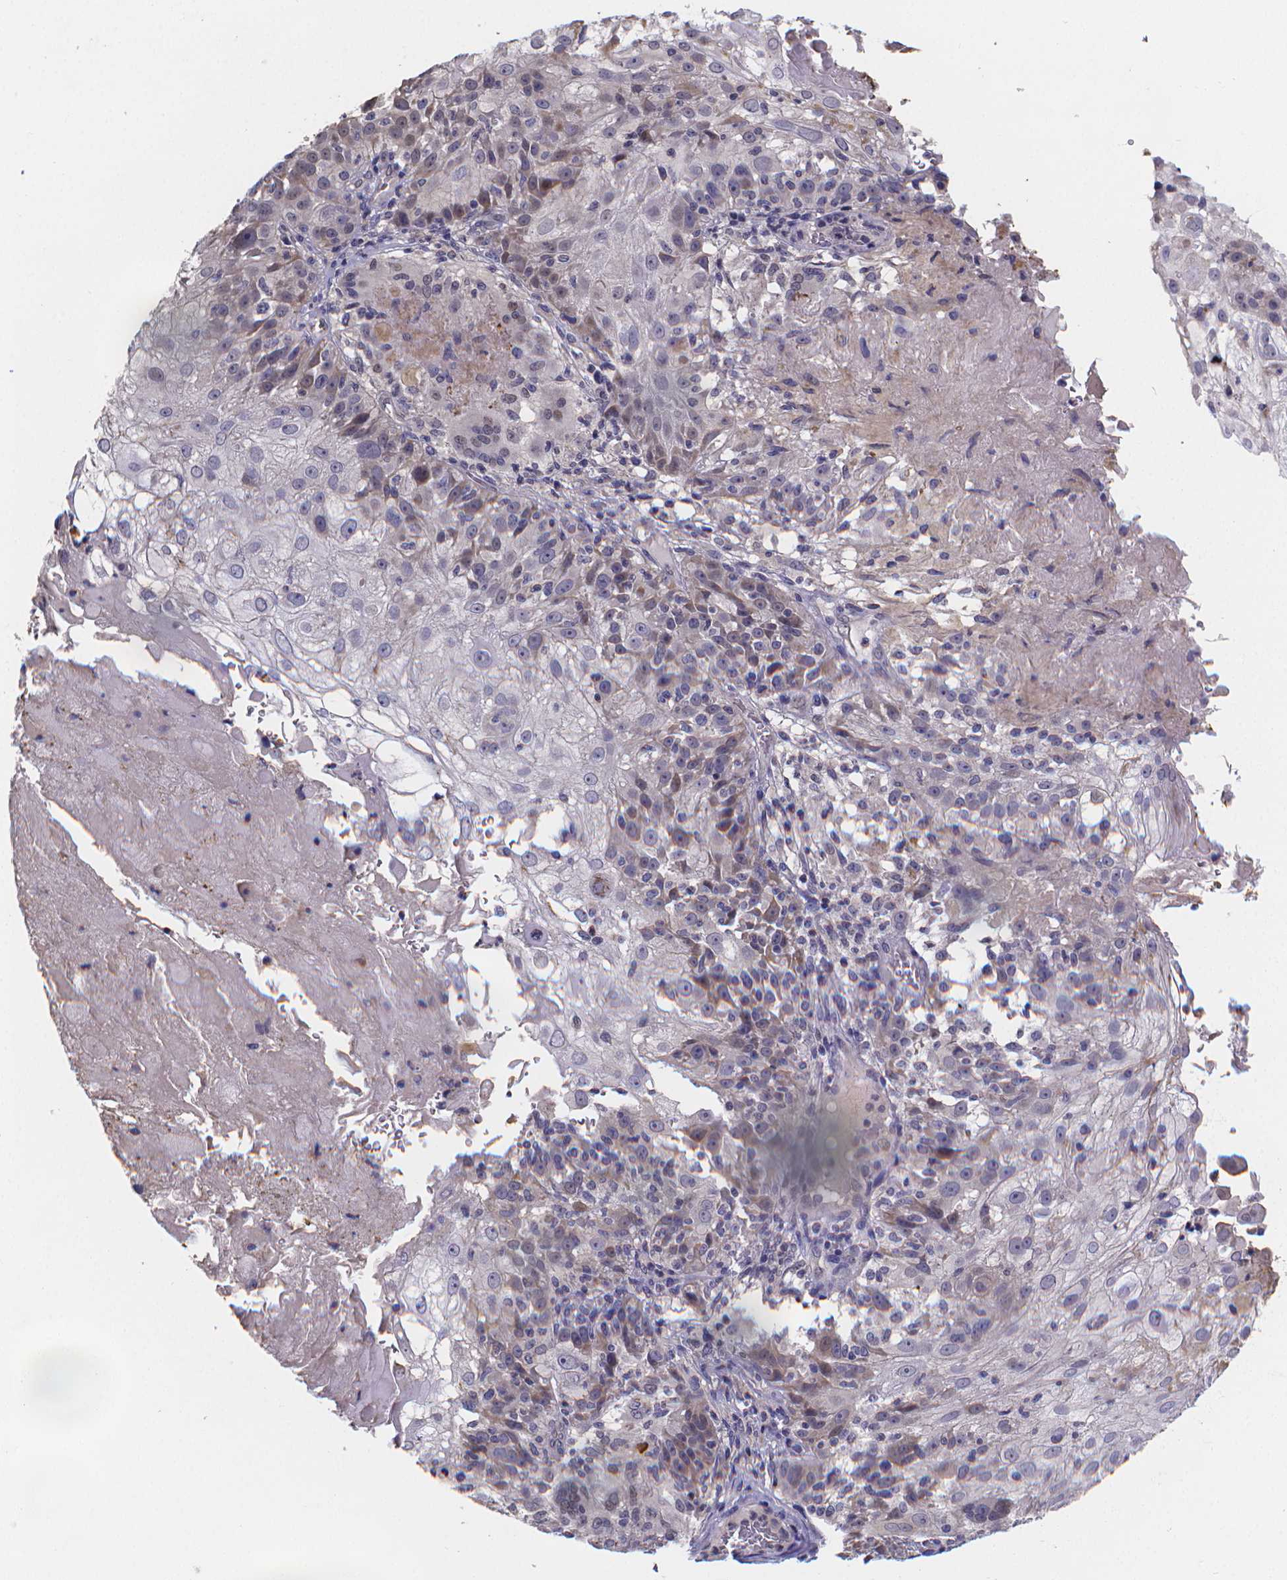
{"staining": {"intensity": "weak", "quantity": "<25%", "location": "cytoplasmic/membranous"}, "tissue": "skin cancer", "cell_type": "Tumor cells", "image_type": "cancer", "snomed": [{"axis": "morphology", "description": "Normal tissue, NOS"}, {"axis": "morphology", "description": "Squamous cell carcinoma, NOS"}, {"axis": "topography", "description": "Skin"}], "caption": "This is an immunohistochemistry photomicrograph of human skin cancer. There is no positivity in tumor cells.", "gene": "PAH", "patient": {"sex": "female", "age": 83}}